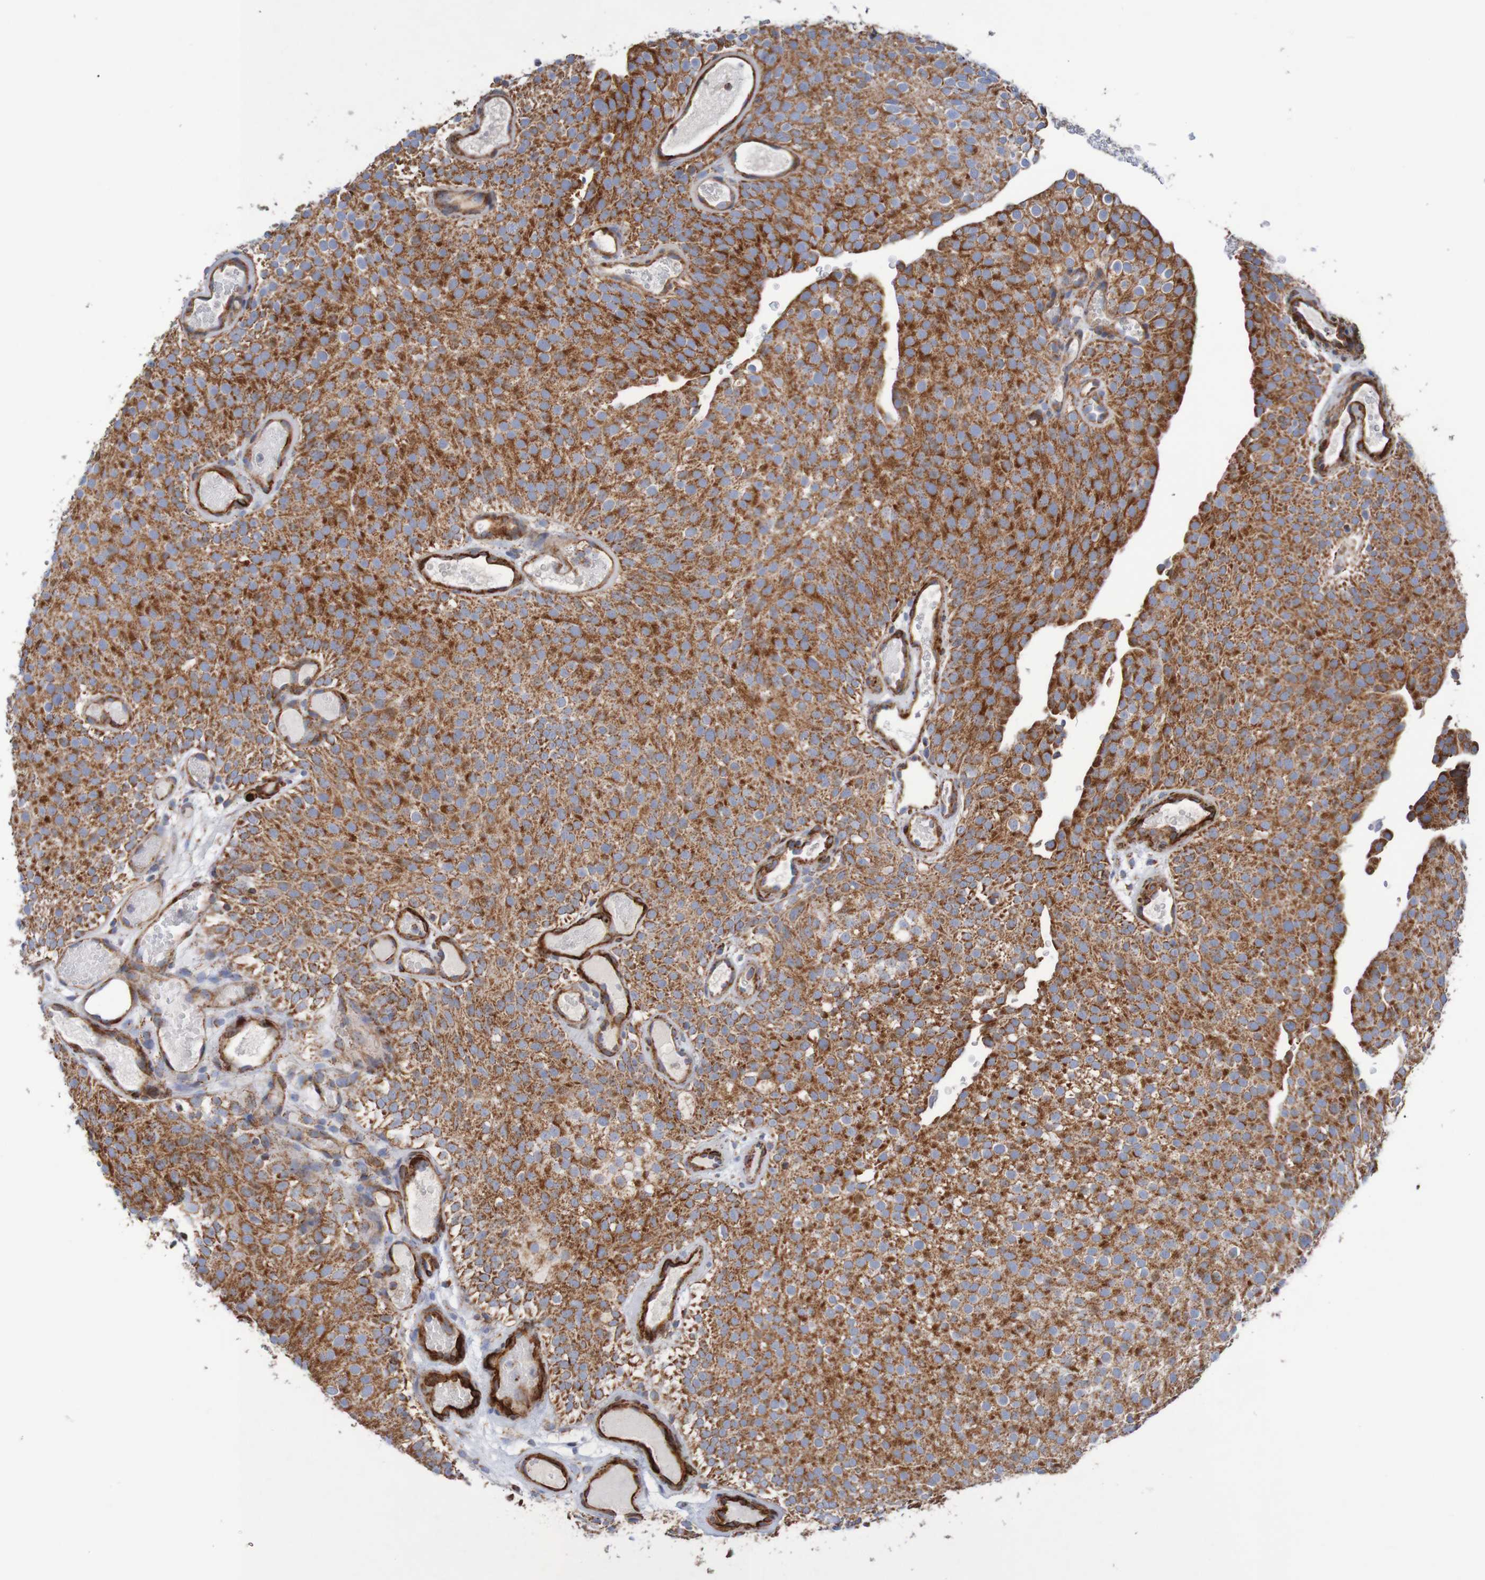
{"staining": {"intensity": "strong", "quantity": ">75%", "location": "cytoplasmic/membranous"}, "tissue": "urothelial cancer", "cell_type": "Tumor cells", "image_type": "cancer", "snomed": [{"axis": "morphology", "description": "Urothelial carcinoma, Low grade"}, {"axis": "topography", "description": "Urinary bladder"}], "caption": "Immunohistochemical staining of human low-grade urothelial carcinoma exhibits high levels of strong cytoplasmic/membranous expression in about >75% of tumor cells. (Brightfield microscopy of DAB IHC at high magnification).", "gene": "MMEL1", "patient": {"sex": "male", "age": 78}}